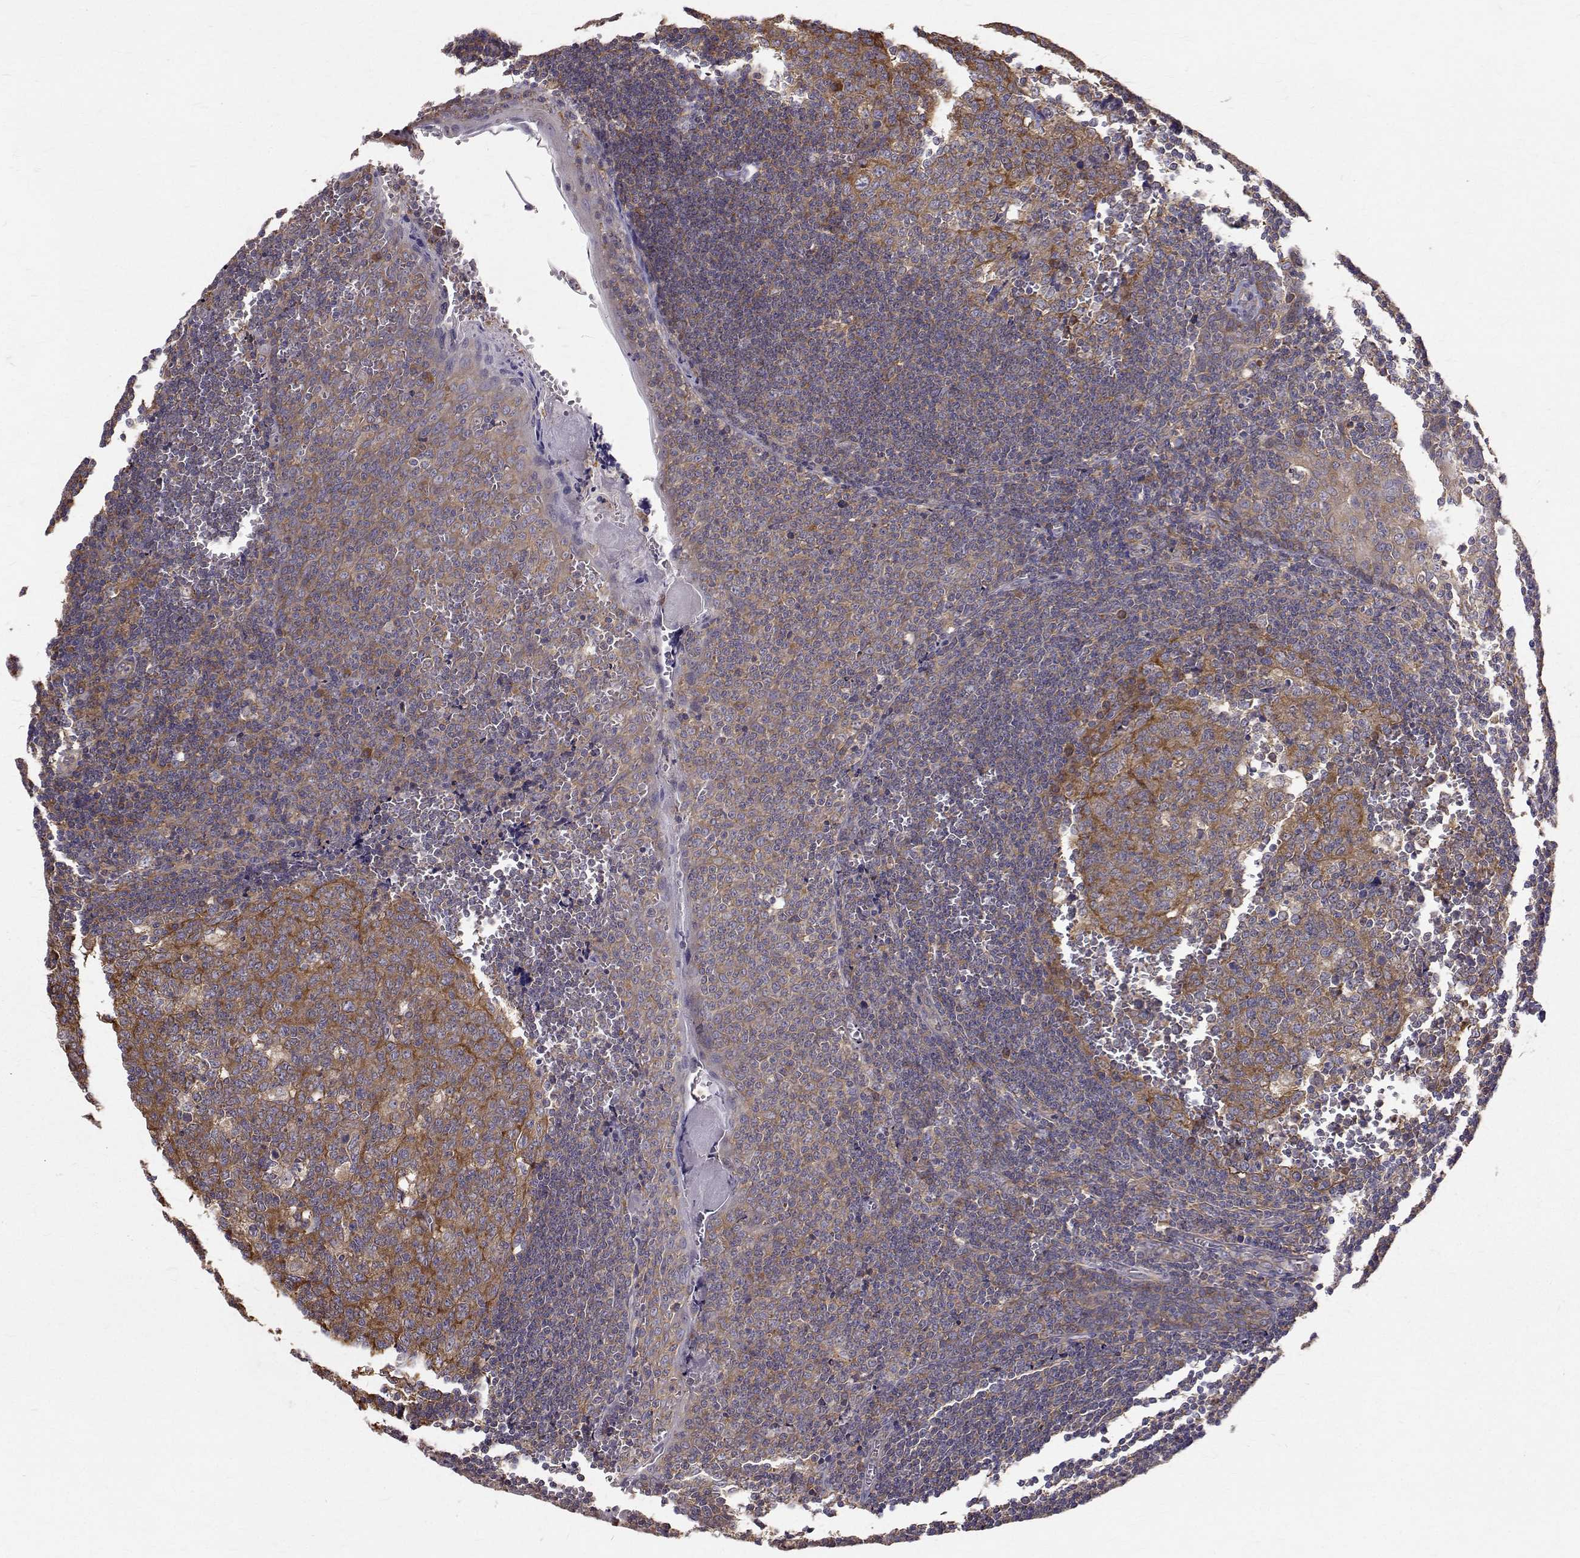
{"staining": {"intensity": "moderate", "quantity": "25%-75%", "location": "cytoplasmic/membranous"}, "tissue": "tonsil", "cell_type": "Germinal center cells", "image_type": "normal", "snomed": [{"axis": "morphology", "description": "Normal tissue, NOS"}, {"axis": "morphology", "description": "Inflammation, NOS"}, {"axis": "topography", "description": "Tonsil"}], "caption": "High-power microscopy captured an IHC photomicrograph of benign tonsil, revealing moderate cytoplasmic/membranous expression in approximately 25%-75% of germinal center cells. The protein is shown in brown color, while the nuclei are stained blue.", "gene": "FARSB", "patient": {"sex": "female", "age": 31}}